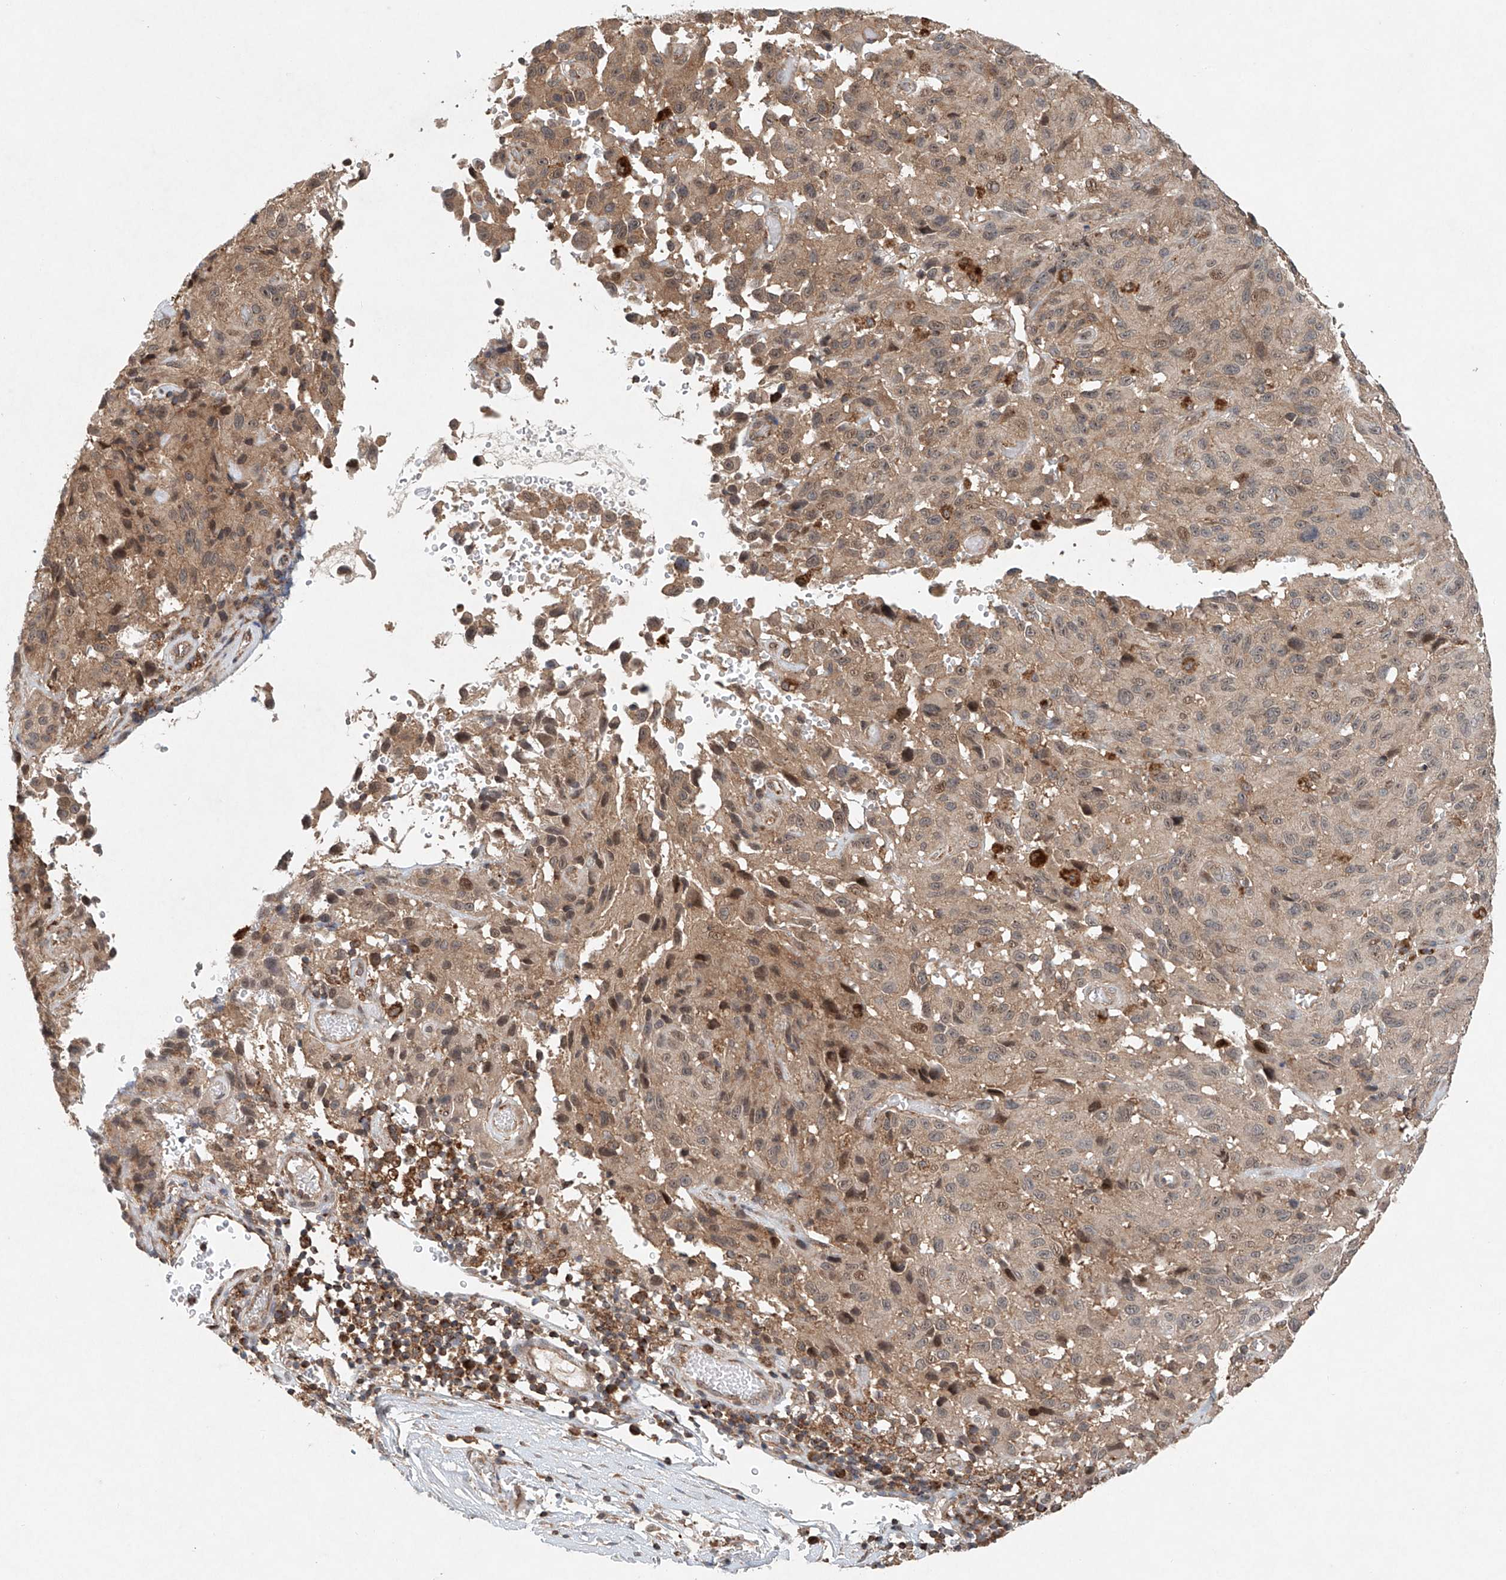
{"staining": {"intensity": "moderate", "quantity": ">75%", "location": "cytoplasmic/membranous"}, "tissue": "melanoma", "cell_type": "Tumor cells", "image_type": "cancer", "snomed": [{"axis": "morphology", "description": "Malignant melanoma, NOS"}, {"axis": "topography", "description": "Skin"}], "caption": "Tumor cells reveal medium levels of moderate cytoplasmic/membranous staining in approximately >75% of cells in human malignant melanoma.", "gene": "DCAF11", "patient": {"sex": "male", "age": 66}}